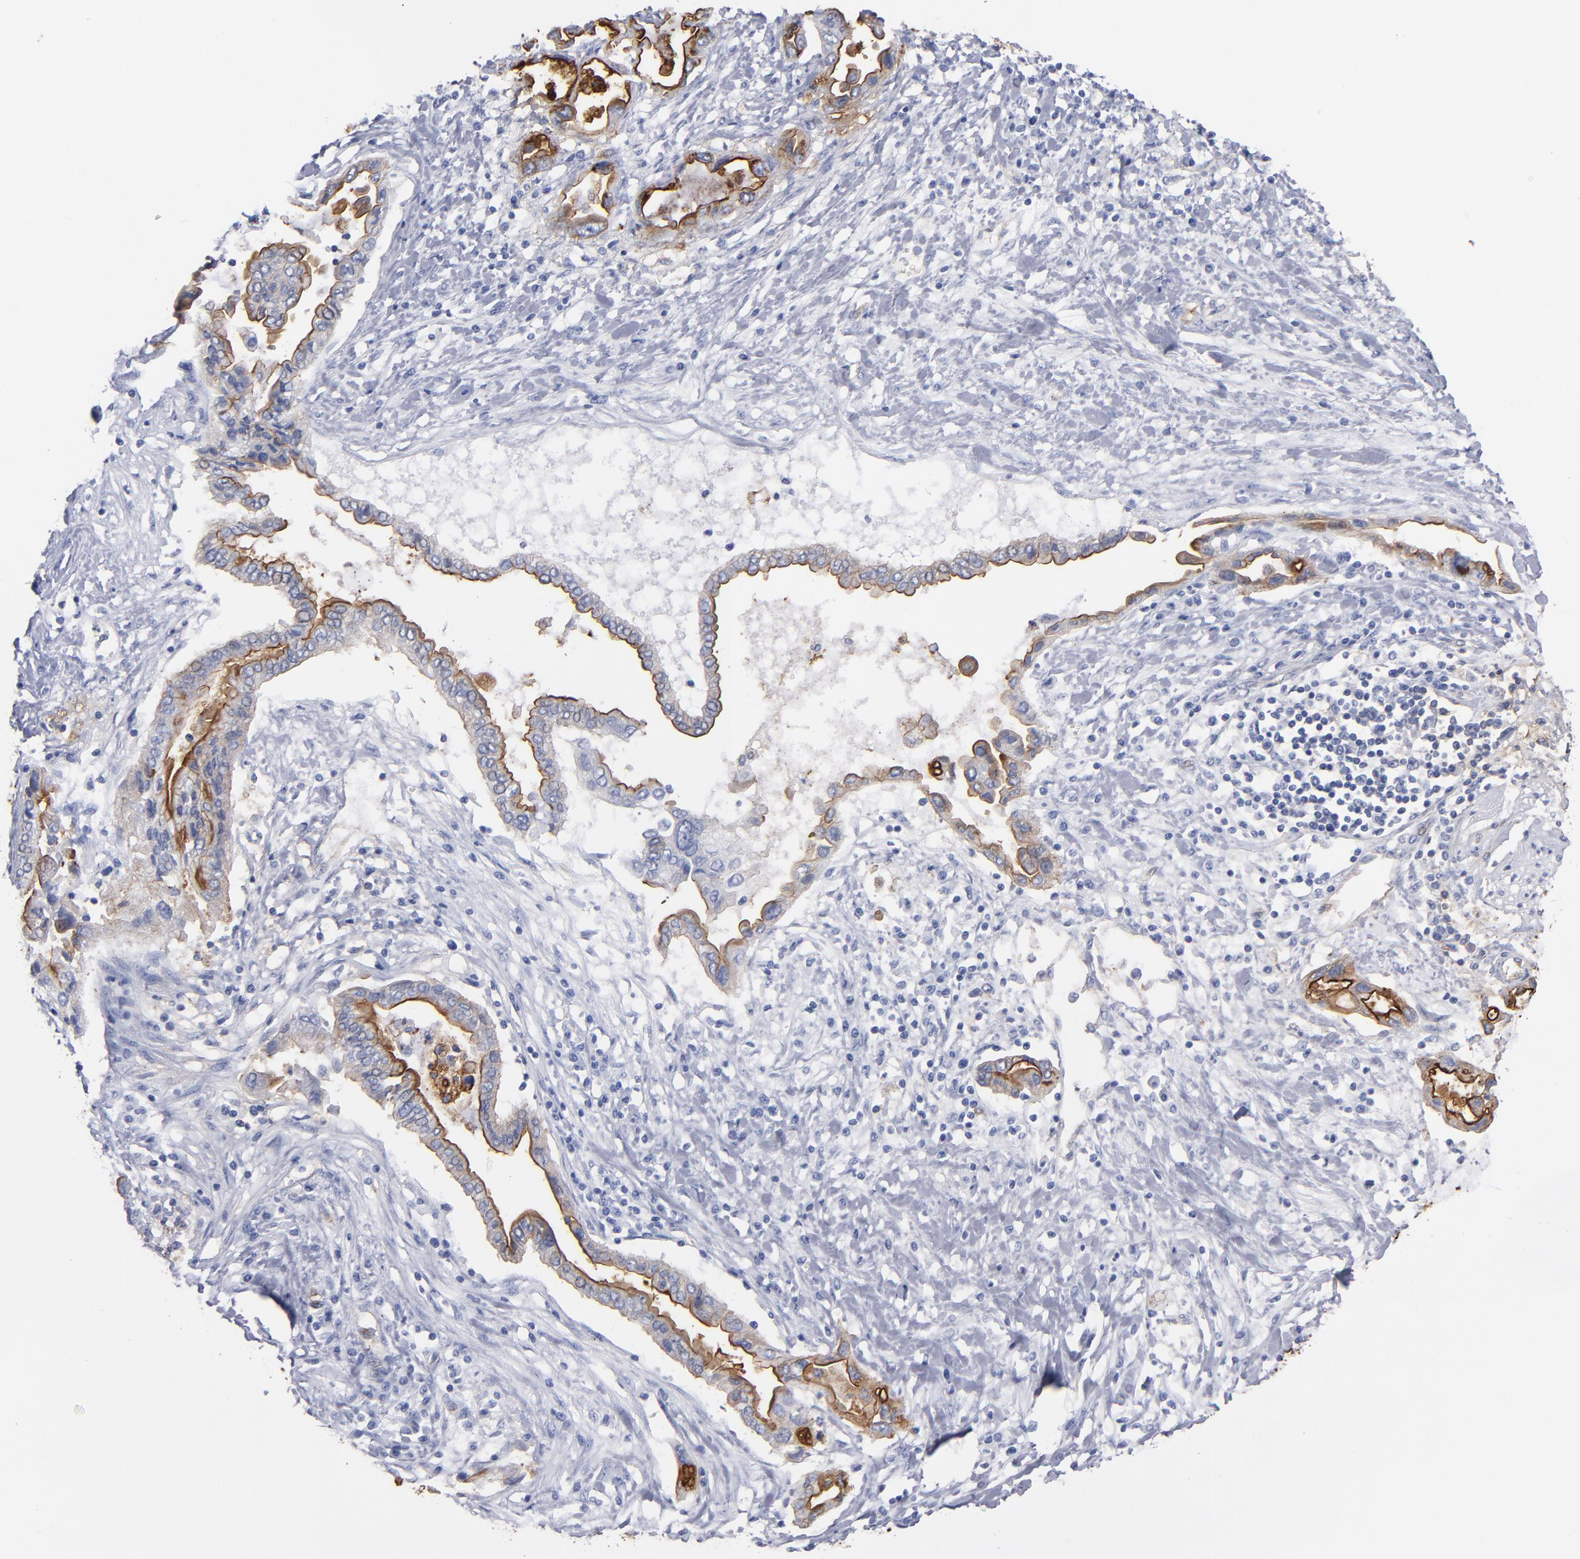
{"staining": {"intensity": "moderate", "quantity": "25%-75%", "location": "cytoplasmic/membranous"}, "tissue": "pancreatic cancer", "cell_type": "Tumor cells", "image_type": "cancer", "snomed": [{"axis": "morphology", "description": "Adenocarcinoma, NOS"}, {"axis": "topography", "description": "Pancreas"}], "caption": "Pancreatic adenocarcinoma stained with DAB (3,3'-diaminobenzidine) immunohistochemistry displays medium levels of moderate cytoplasmic/membranous expression in about 25%-75% of tumor cells. (DAB IHC with brightfield microscopy, high magnification).", "gene": "TM4SF1", "patient": {"sex": "female", "age": 57}}